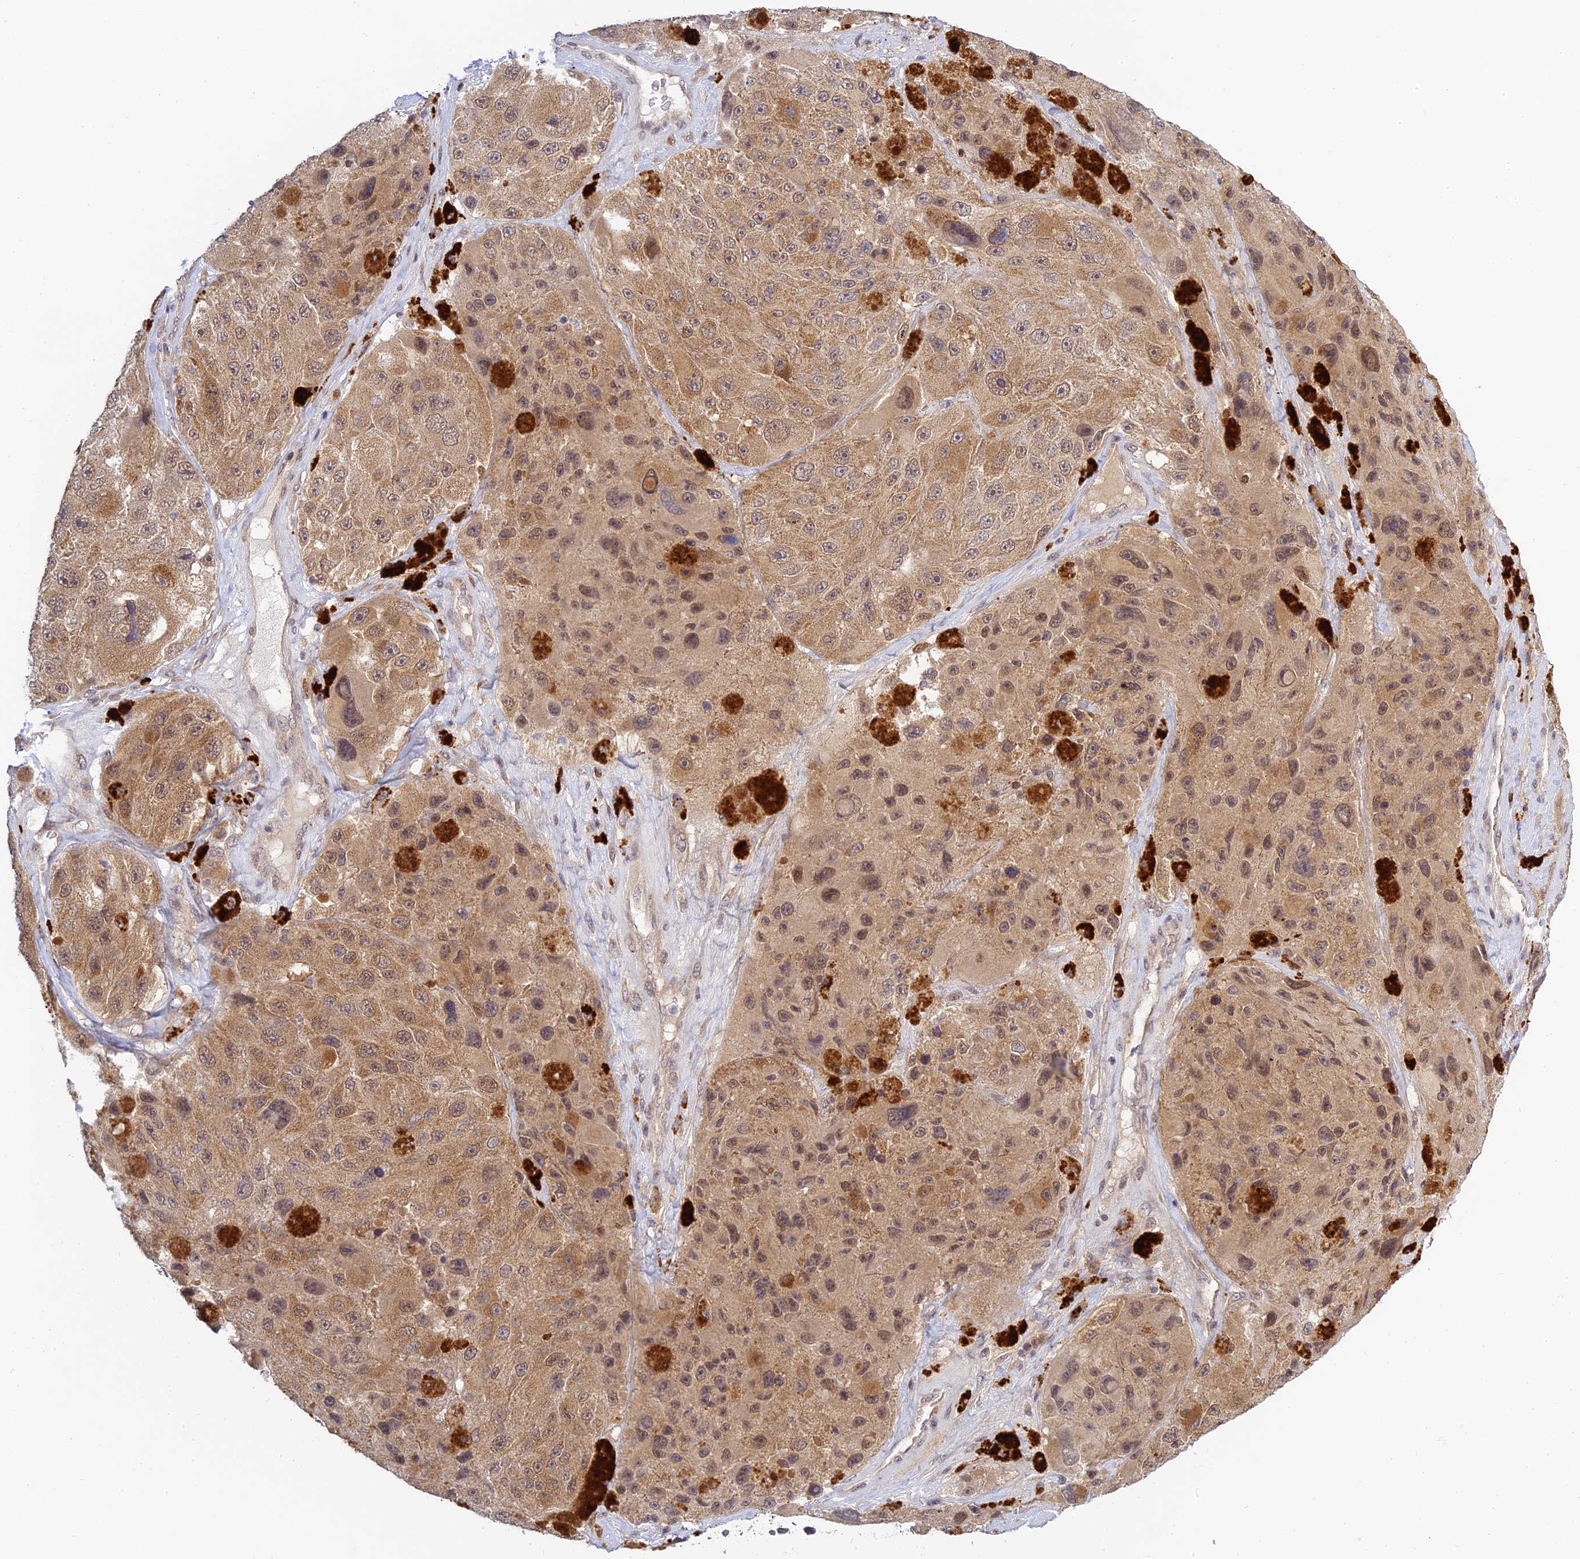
{"staining": {"intensity": "moderate", "quantity": ">75%", "location": "cytoplasmic/membranous,nuclear"}, "tissue": "melanoma", "cell_type": "Tumor cells", "image_type": "cancer", "snomed": [{"axis": "morphology", "description": "Malignant melanoma, Metastatic site"}, {"axis": "topography", "description": "Lymph node"}], "caption": "Melanoma tissue exhibits moderate cytoplasmic/membranous and nuclear staining in approximately >75% of tumor cells (Stains: DAB in brown, nuclei in blue, Microscopy: brightfield microscopy at high magnification).", "gene": "SKIC8", "patient": {"sex": "male", "age": 62}}